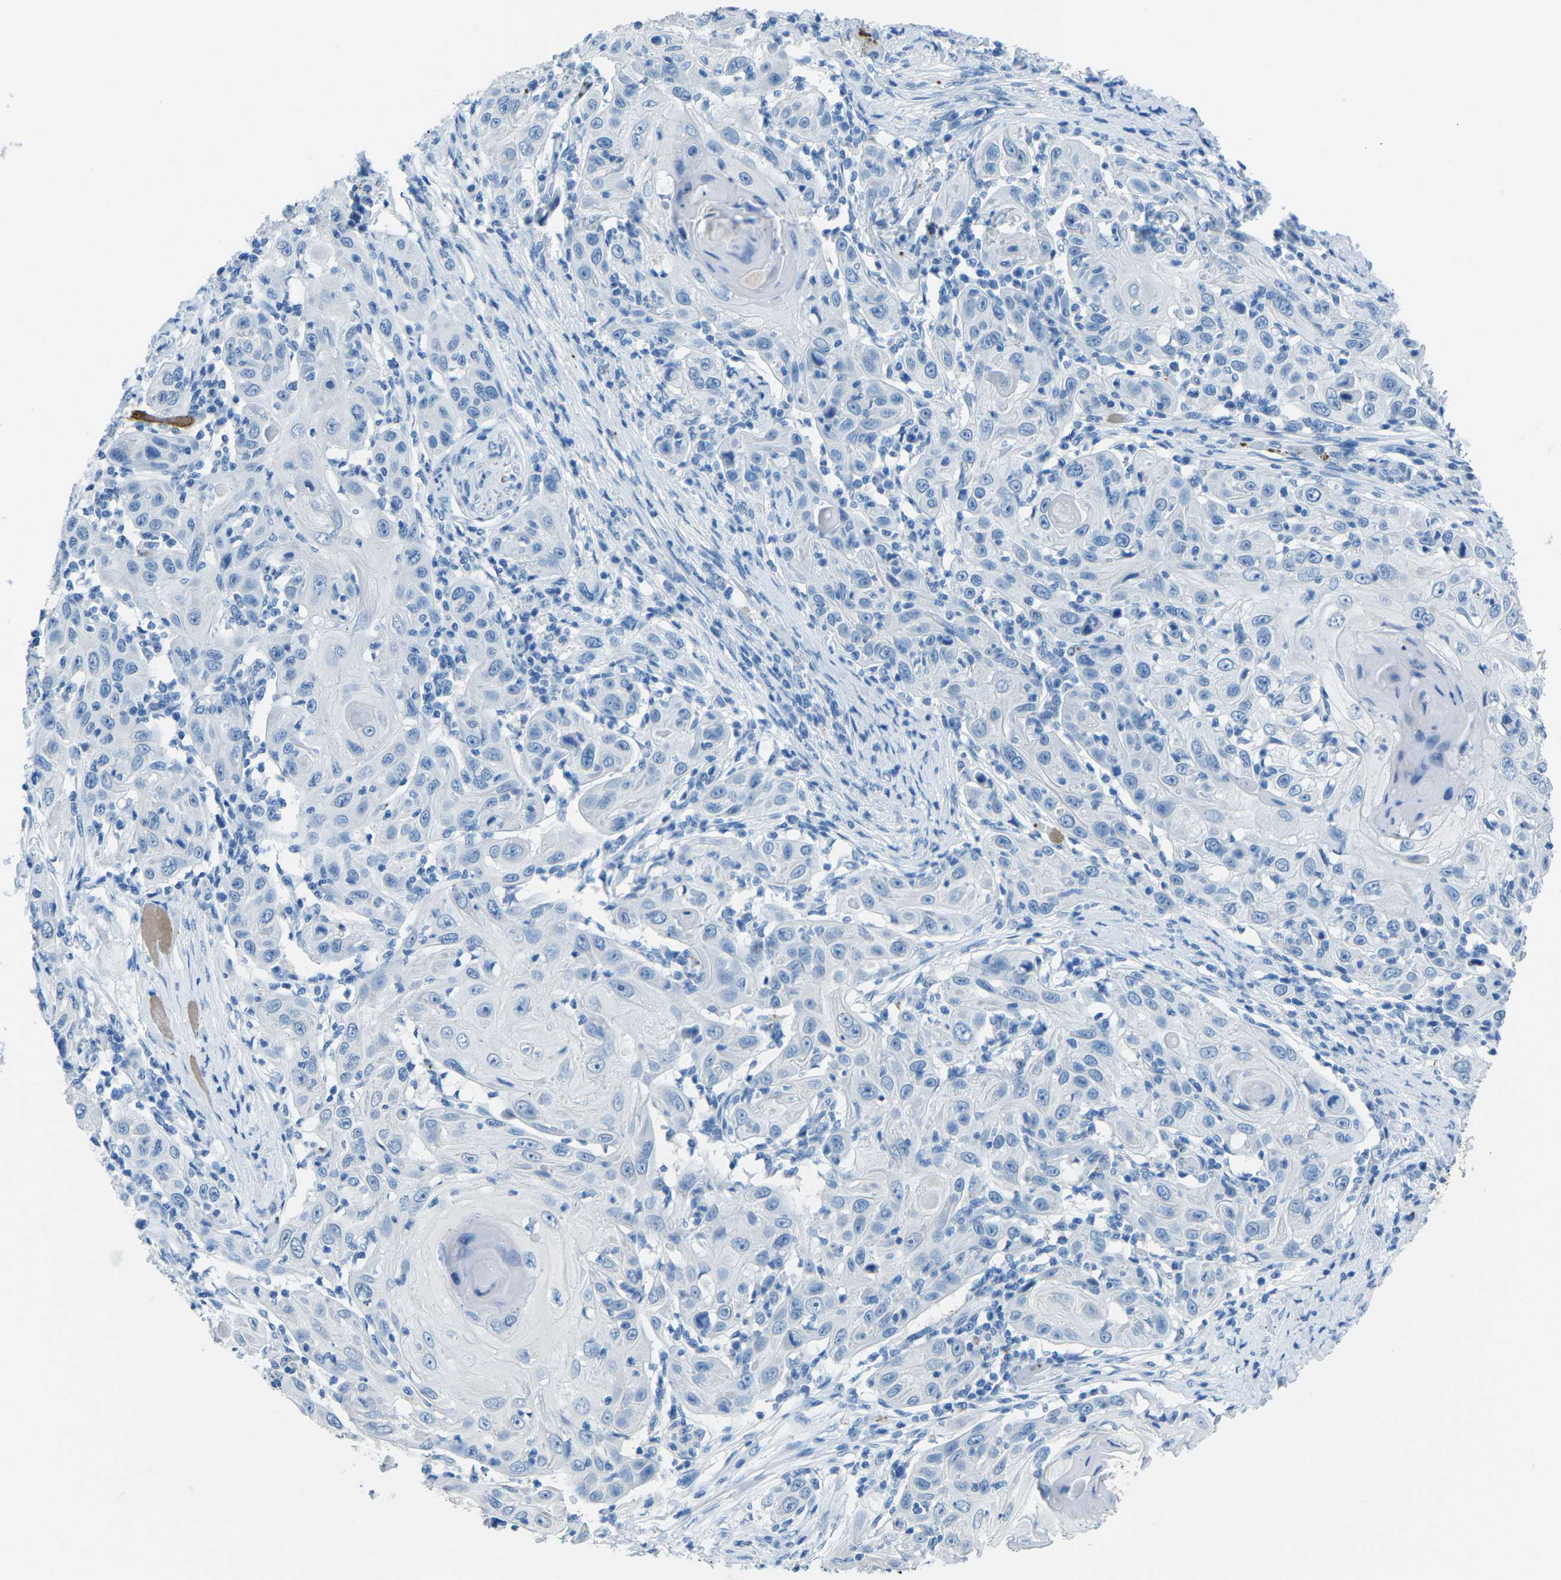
{"staining": {"intensity": "negative", "quantity": "none", "location": "none"}, "tissue": "skin cancer", "cell_type": "Tumor cells", "image_type": "cancer", "snomed": [{"axis": "morphology", "description": "Squamous cell carcinoma, NOS"}, {"axis": "topography", "description": "Skin"}], "caption": "Skin cancer (squamous cell carcinoma) stained for a protein using IHC exhibits no staining tumor cells.", "gene": "MYH8", "patient": {"sex": "female", "age": 88}}